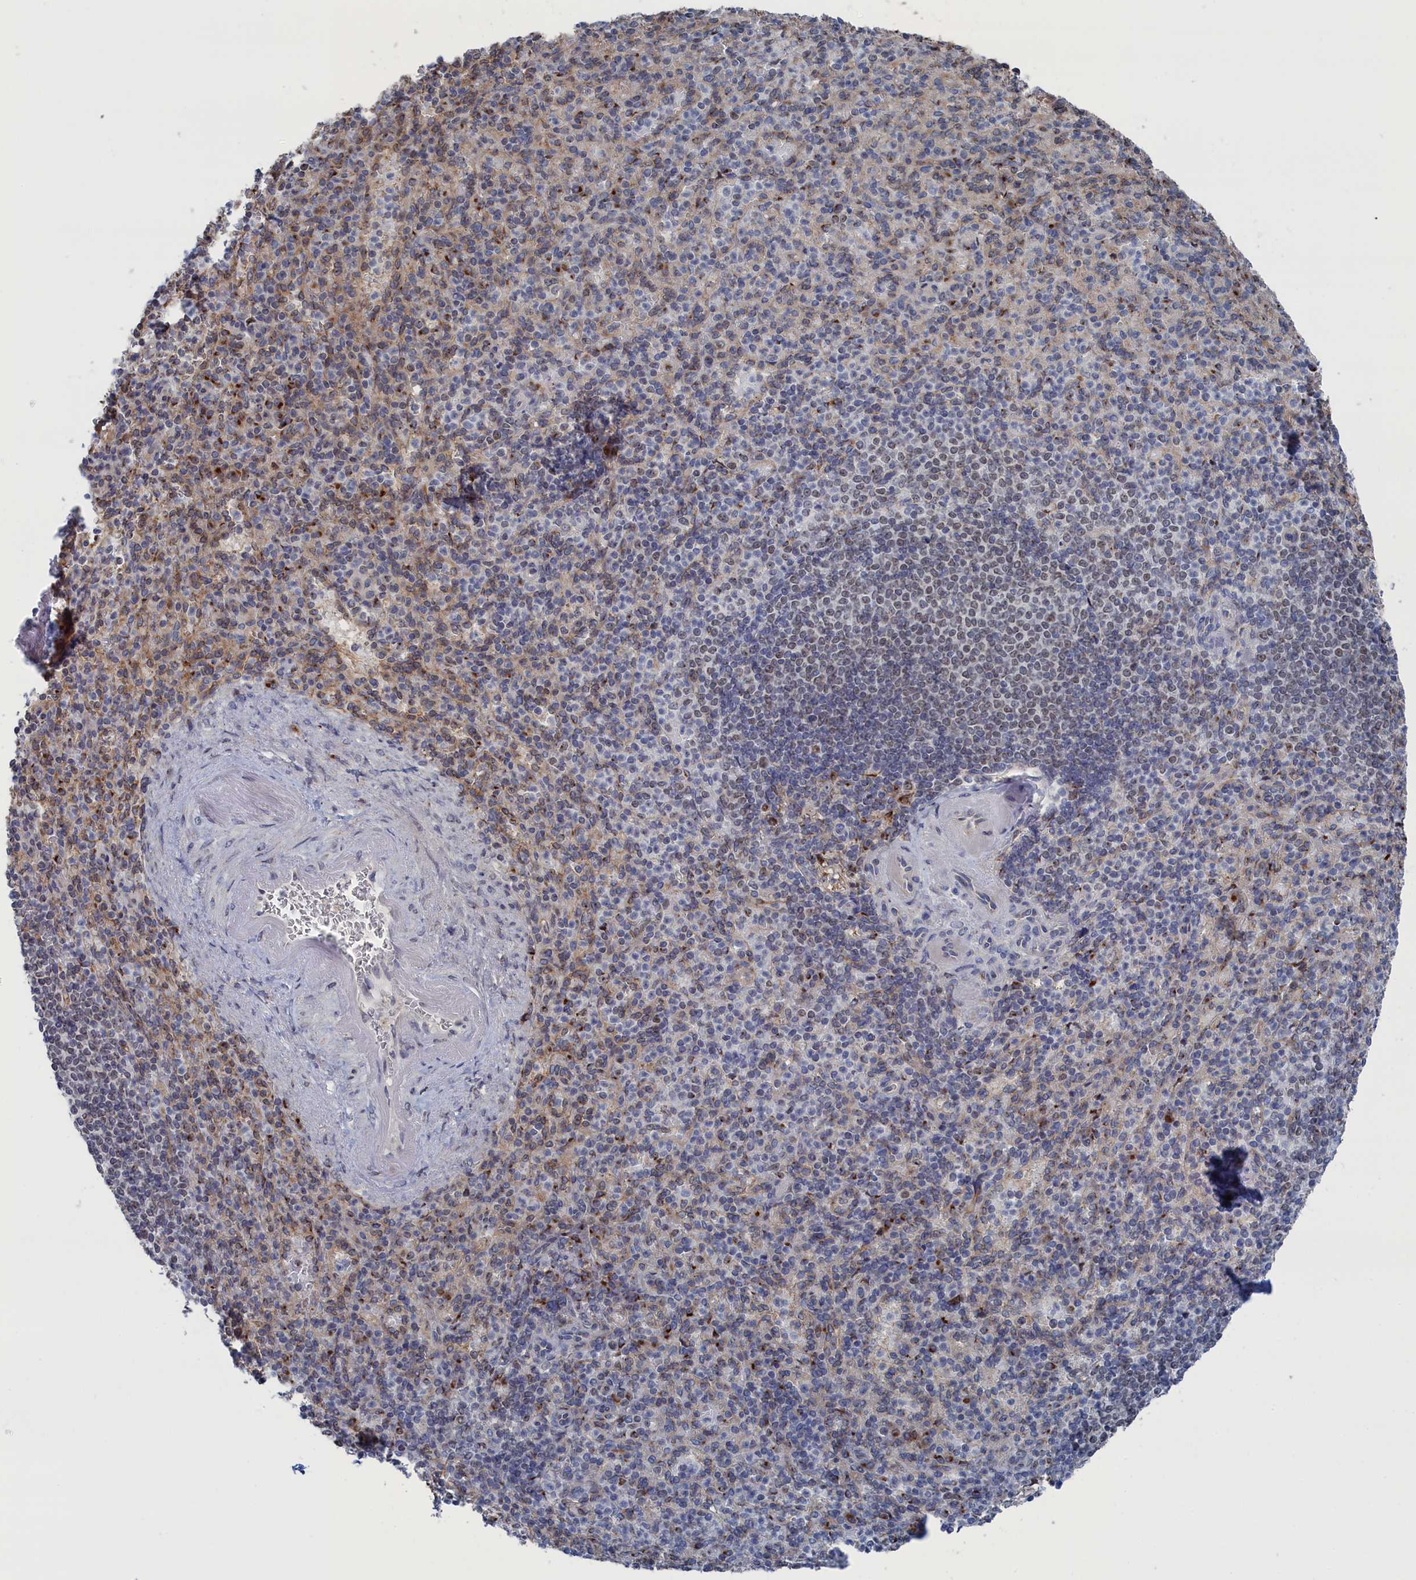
{"staining": {"intensity": "moderate", "quantity": "<25%", "location": "cytoplasmic/membranous"}, "tissue": "spleen", "cell_type": "Cells in red pulp", "image_type": "normal", "snomed": [{"axis": "morphology", "description": "Normal tissue, NOS"}, {"axis": "topography", "description": "Spleen"}], "caption": "Benign spleen exhibits moderate cytoplasmic/membranous expression in approximately <25% of cells in red pulp Using DAB (3,3'-diaminobenzidine) (brown) and hematoxylin (blue) stains, captured at high magnification using brightfield microscopy..", "gene": "IRX1", "patient": {"sex": "female", "age": 74}}